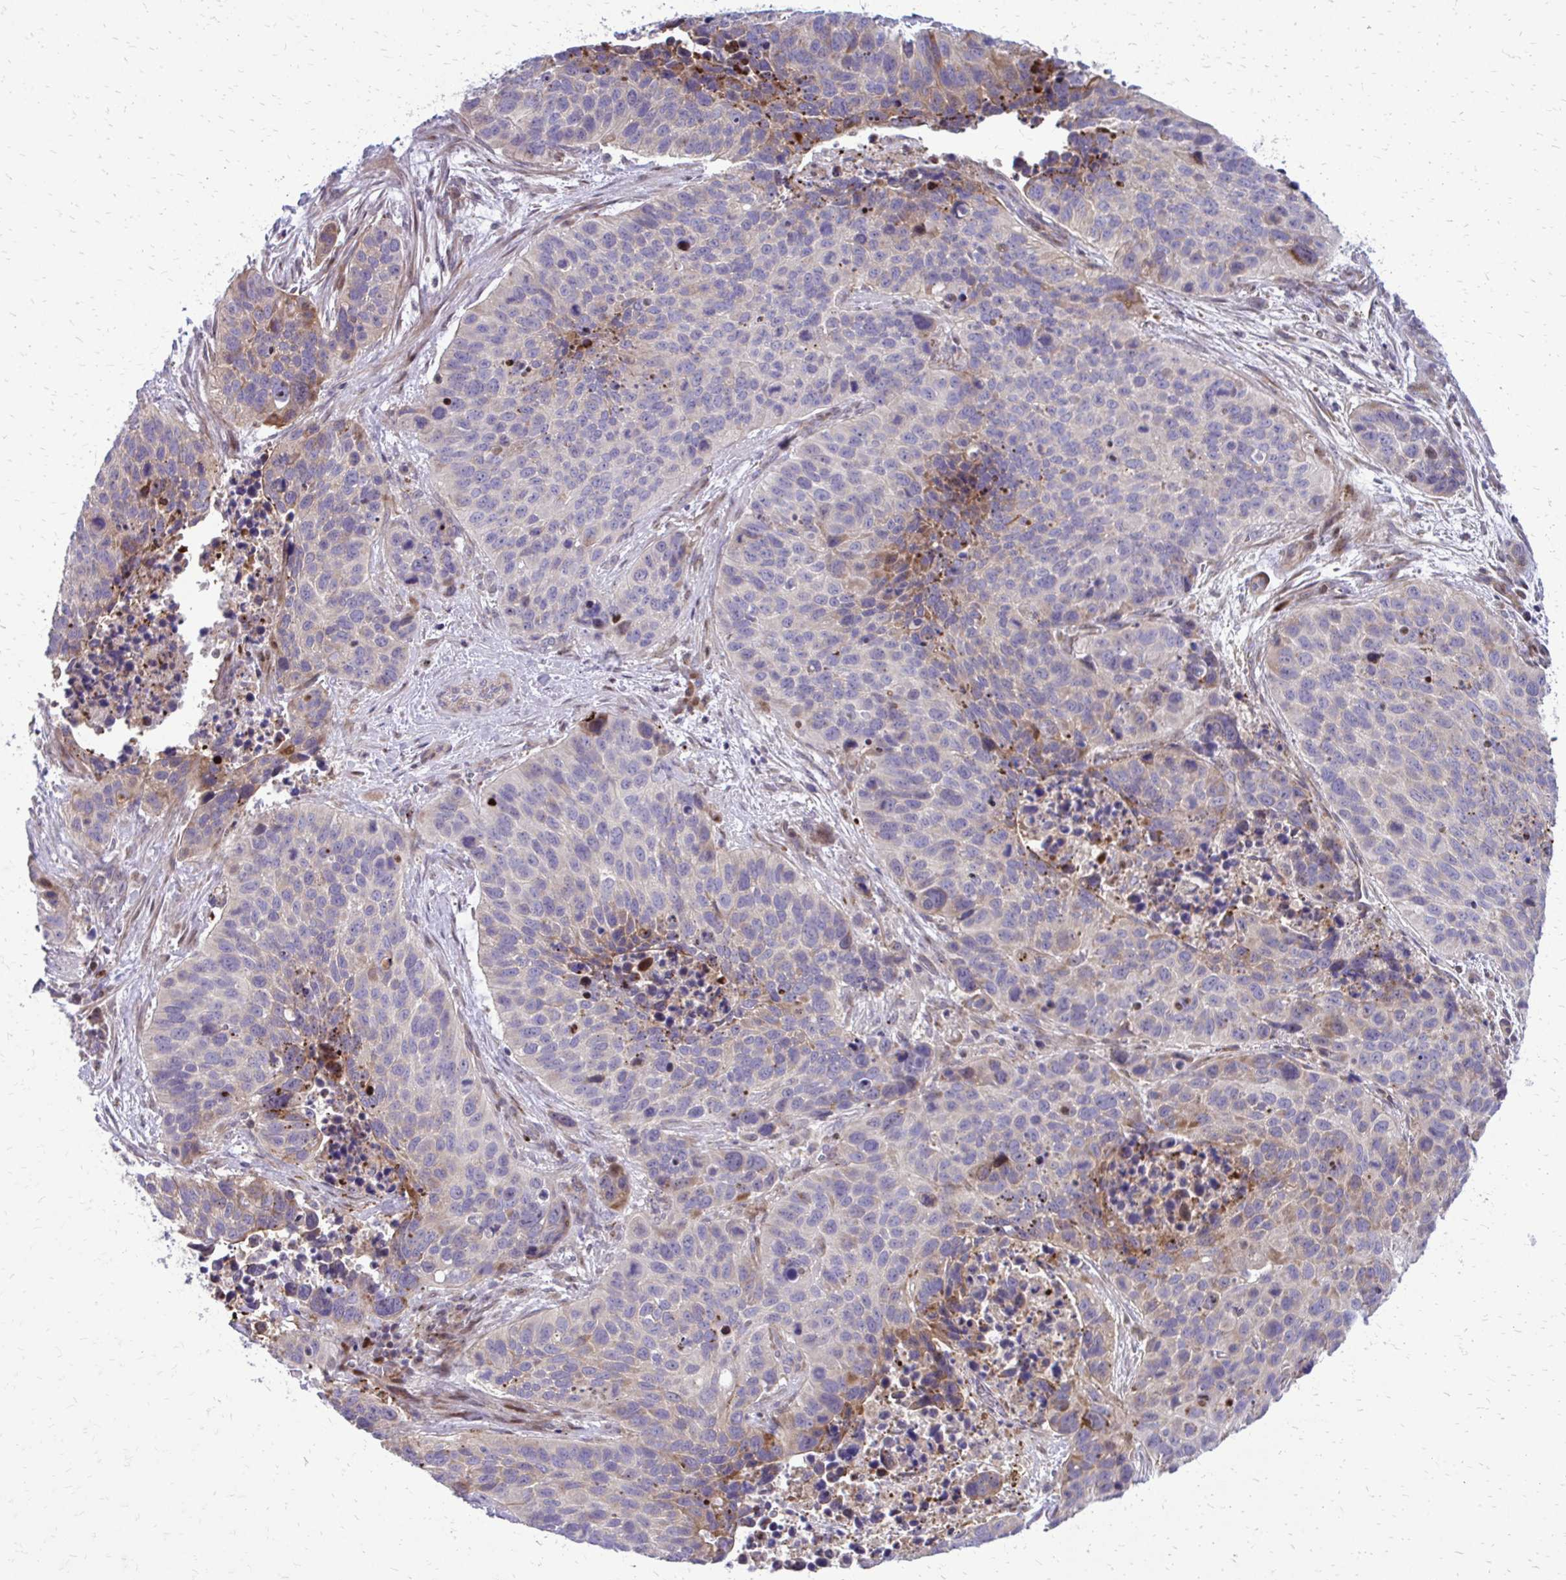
{"staining": {"intensity": "moderate", "quantity": "<25%", "location": "cytoplasmic/membranous"}, "tissue": "lung cancer", "cell_type": "Tumor cells", "image_type": "cancer", "snomed": [{"axis": "morphology", "description": "Squamous cell carcinoma, NOS"}, {"axis": "topography", "description": "Lung"}], "caption": "A low amount of moderate cytoplasmic/membranous staining is present in about <25% of tumor cells in lung squamous cell carcinoma tissue.", "gene": "PPDPFL", "patient": {"sex": "male", "age": 62}}